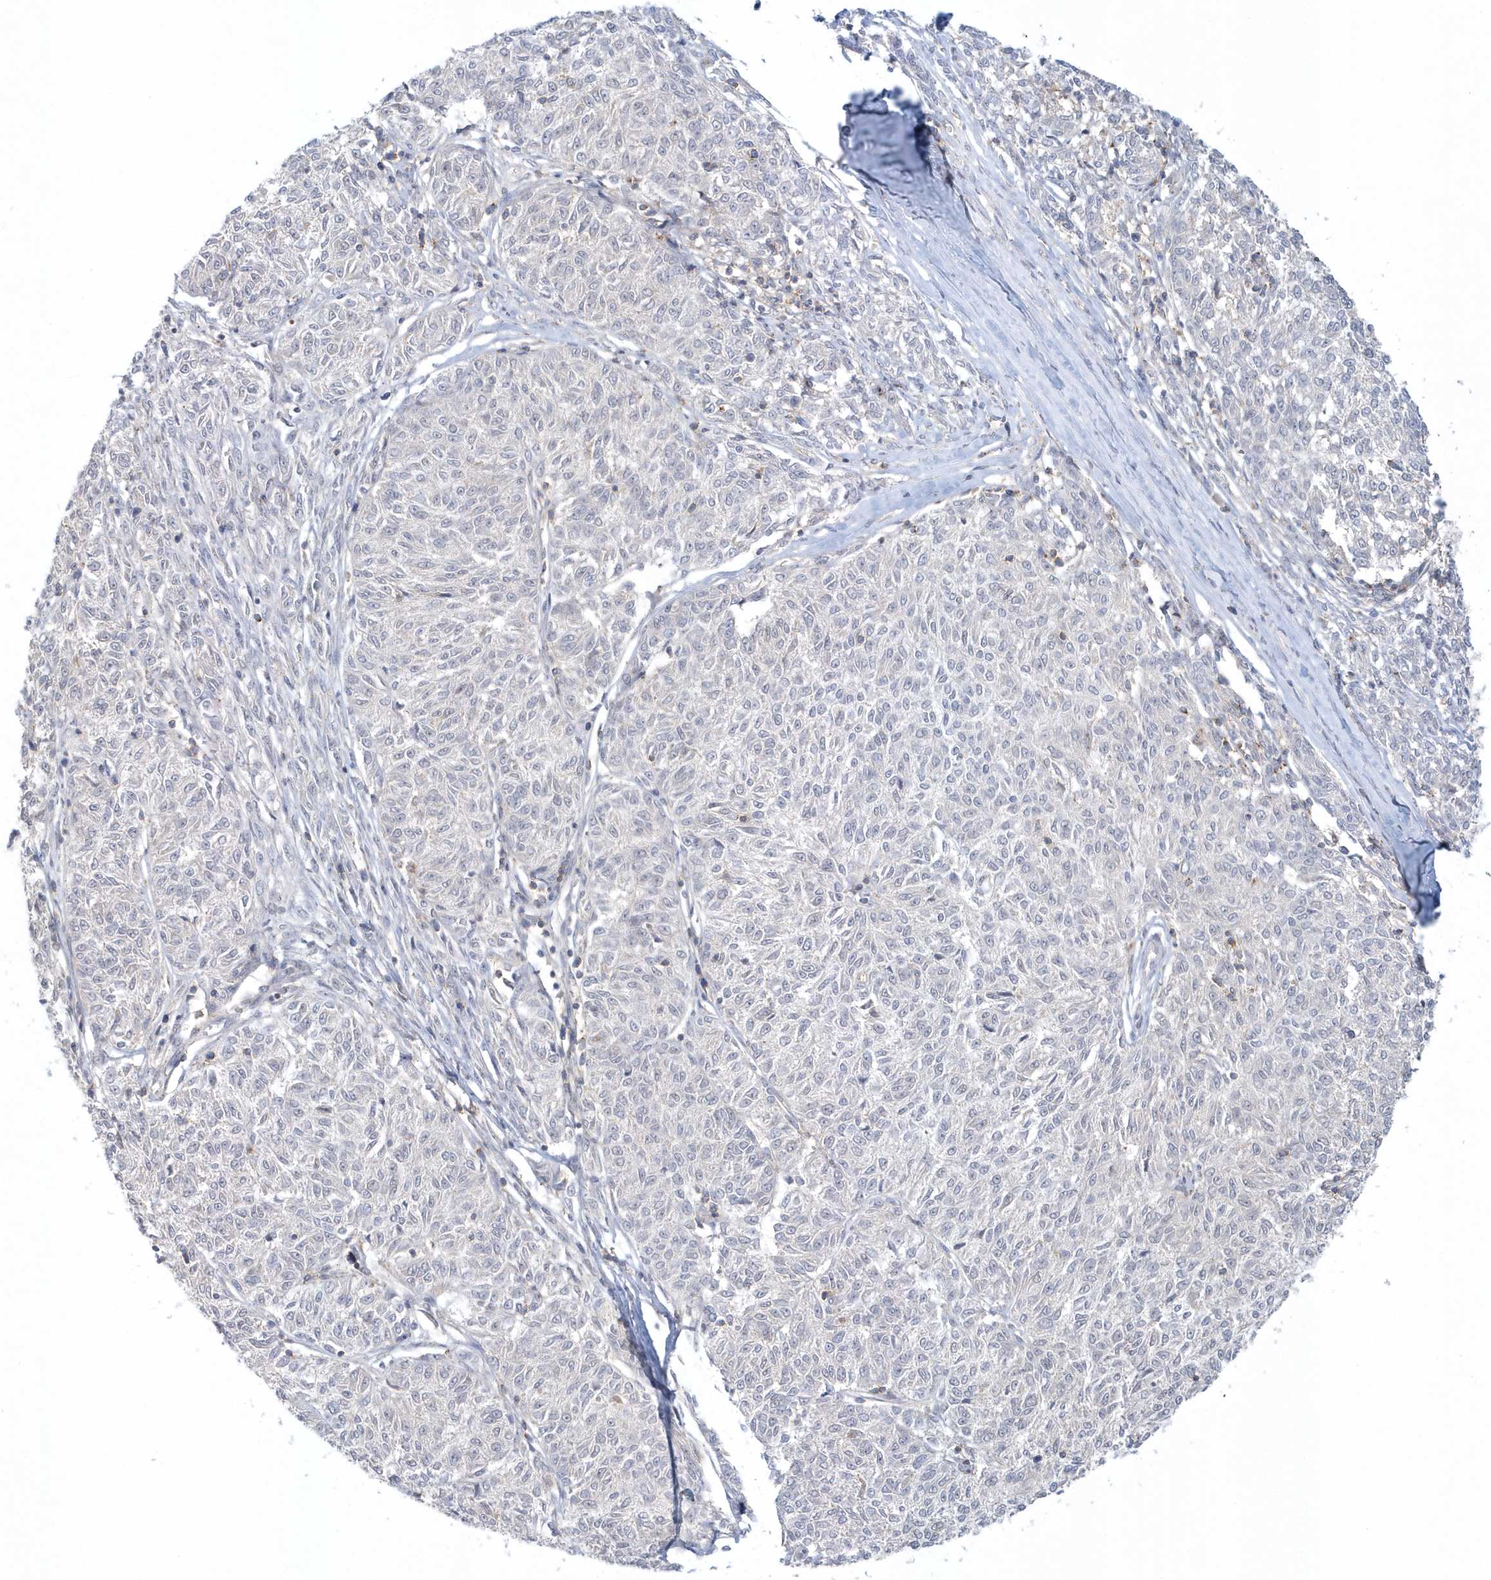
{"staining": {"intensity": "negative", "quantity": "none", "location": "none"}, "tissue": "melanoma", "cell_type": "Tumor cells", "image_type": "cancer", "snomed": [{"axis": "morphology", "description": "Malignant melanoma, NOS"}, {"axis": "topography", "description": "Skin"}], "caption": "DAB immunohistochemical staining of human malignant melanoma reveals no significant expression in tumor cells.", "gene": "RNF7", "patient": {"sex": "female", "age": 72}}